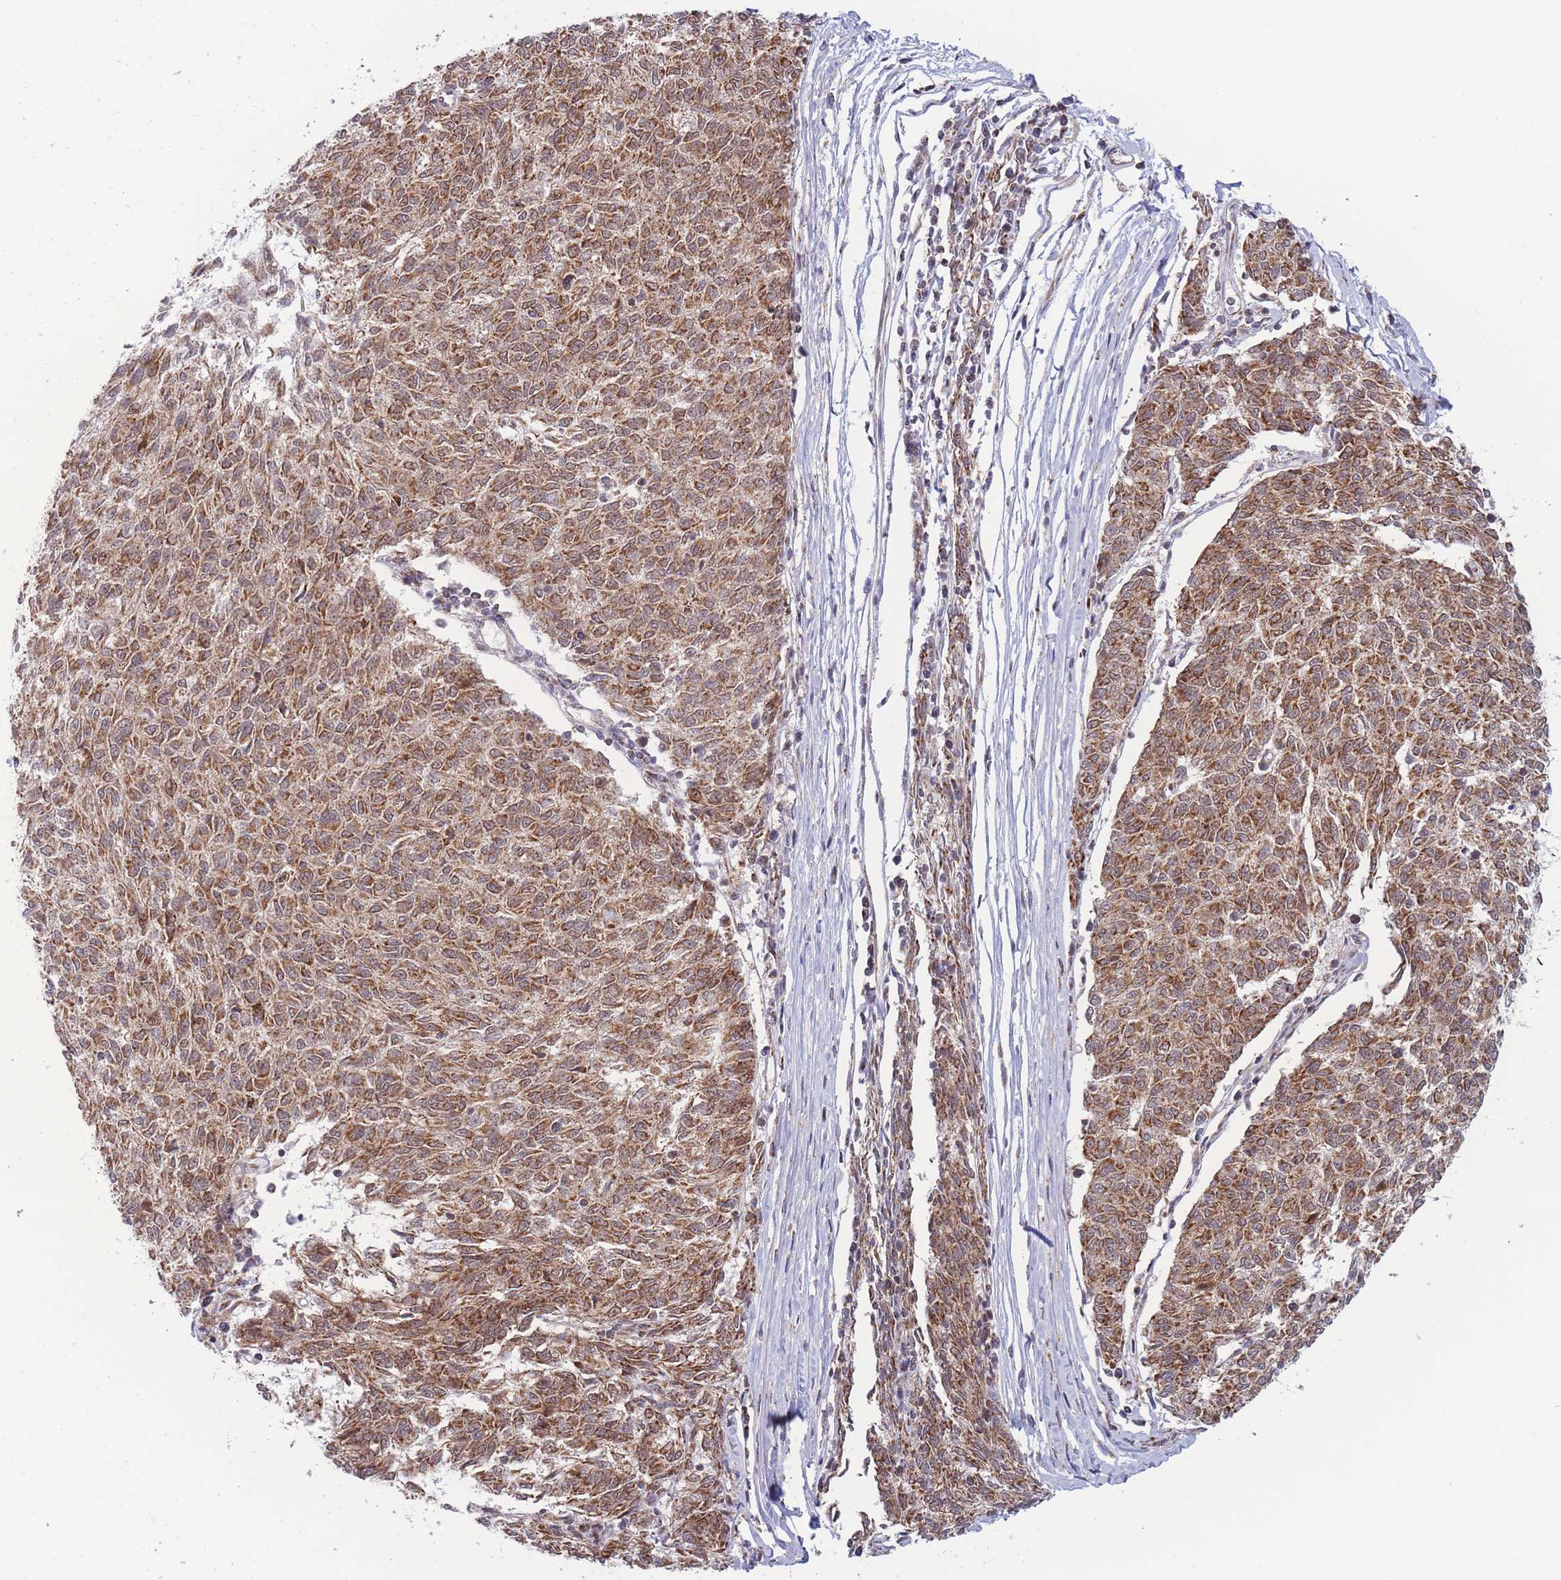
{"staining": {"intensity": "moderate", "quantity": ">75%", "location": "cytoplasmic/membranous"}, "tissue": "melanoma", "cell_type": "Tumor cells", "image_type": "cancer", "snomed": [{"axis": "morphology", "description": "Malignant melanoma, NOS"}, {"axis": "topography", "description": "Skin"}], "caption": "Human malignant melanoma stained for a protein (brown) reveals moderate cytoplasmic/membranous positive expression in approximately >75% of tumor cells.", "gene": "BOD1L1", "patient": {"sex": "female", "age": 72}}